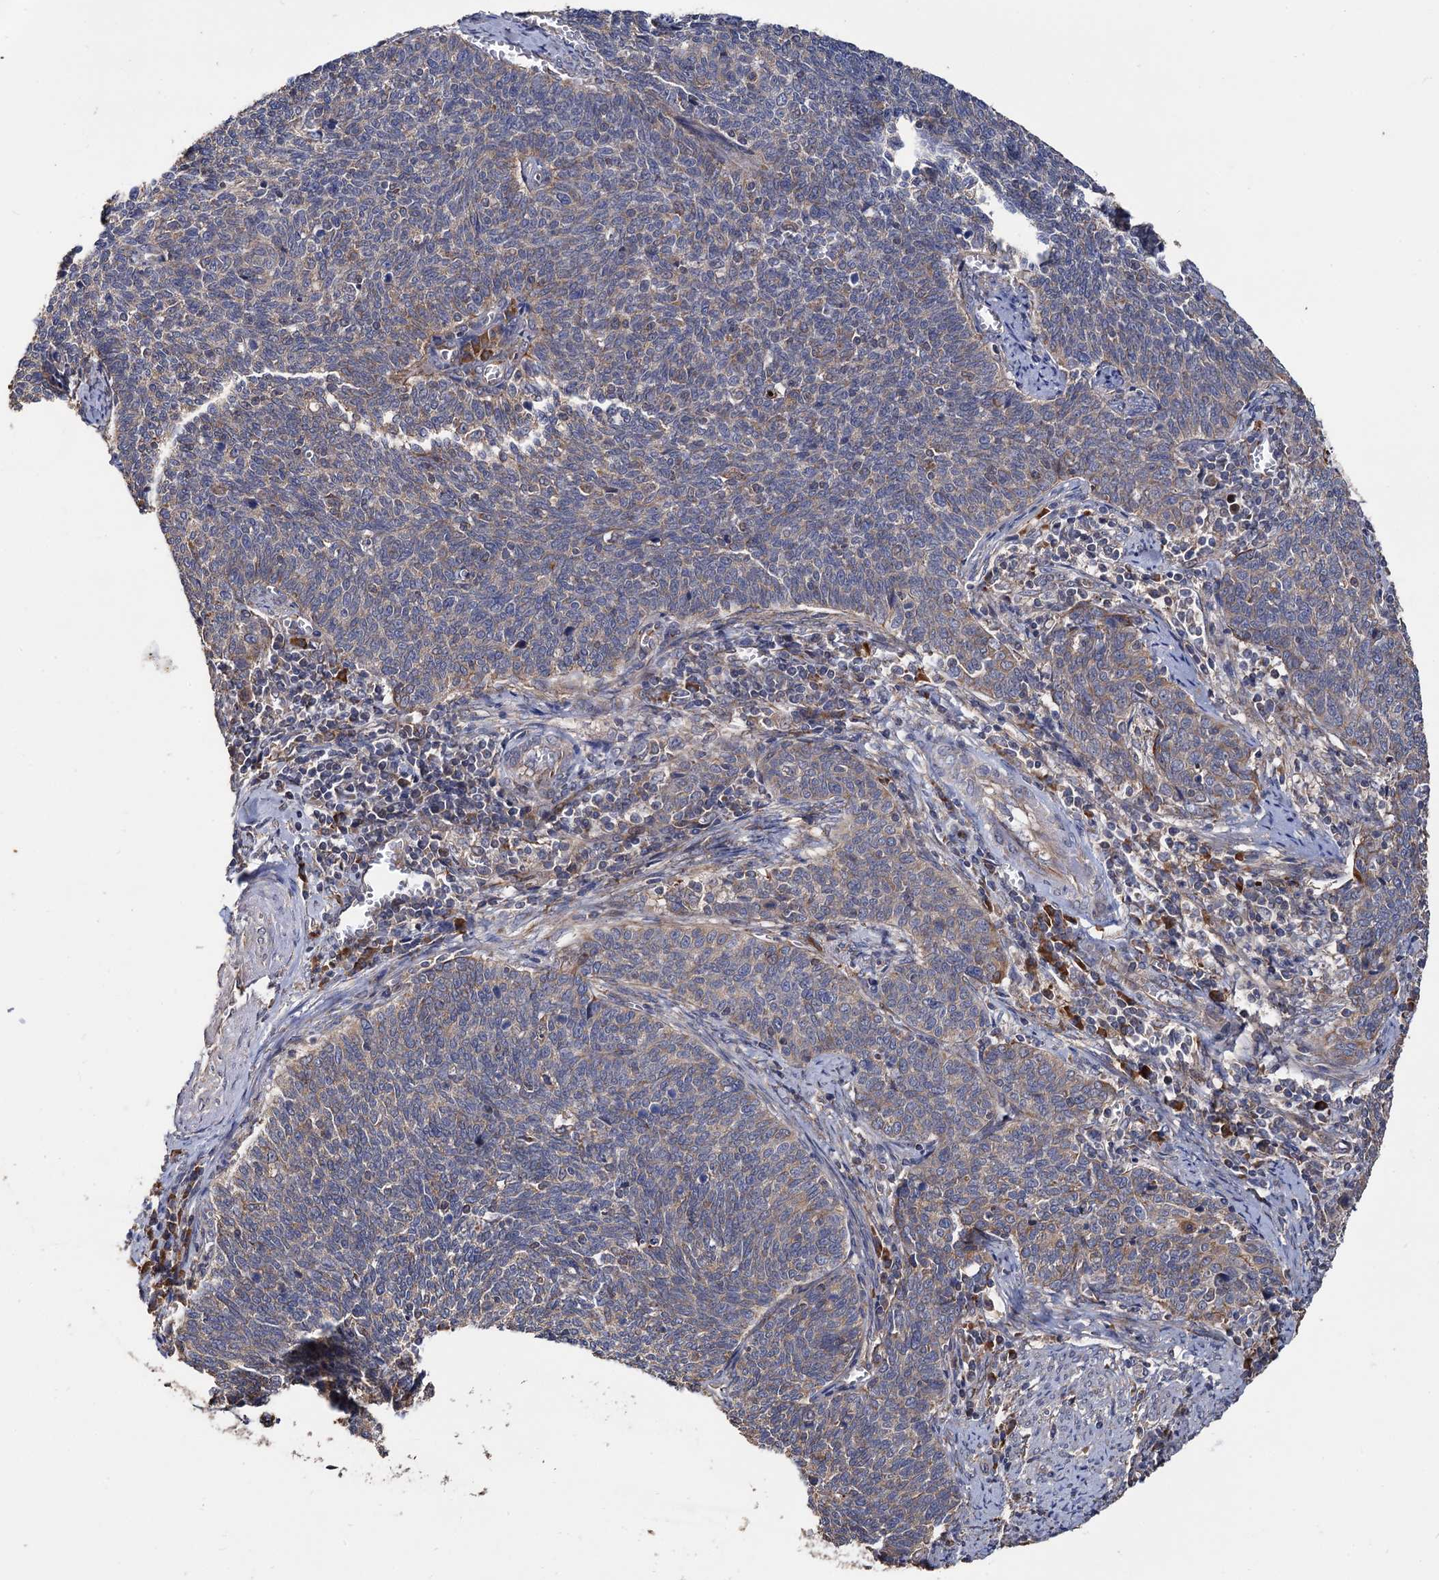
{"staining": {"intensity": "weak", "quantity": "<25%", "location": "cytoplasmic/membranous"}, "tissue": "cervical cancer", "cell_type": "Tumor cells", "image_type": "cancer", "snomed": [{"axis": "morphology", "description": "Squamous cell carcinoma, NOS"}, {"axis": "topography", "description": "Cervix"}], "caption": "Immunohistochemistry (IHC) histopathology image of human squamous cell carcinoma (cervical) stained for a protein (brown), which displays no positivity in tumor cells.", "gene": "RASSF1", "patient": {"sex": "female", "age": 39}}